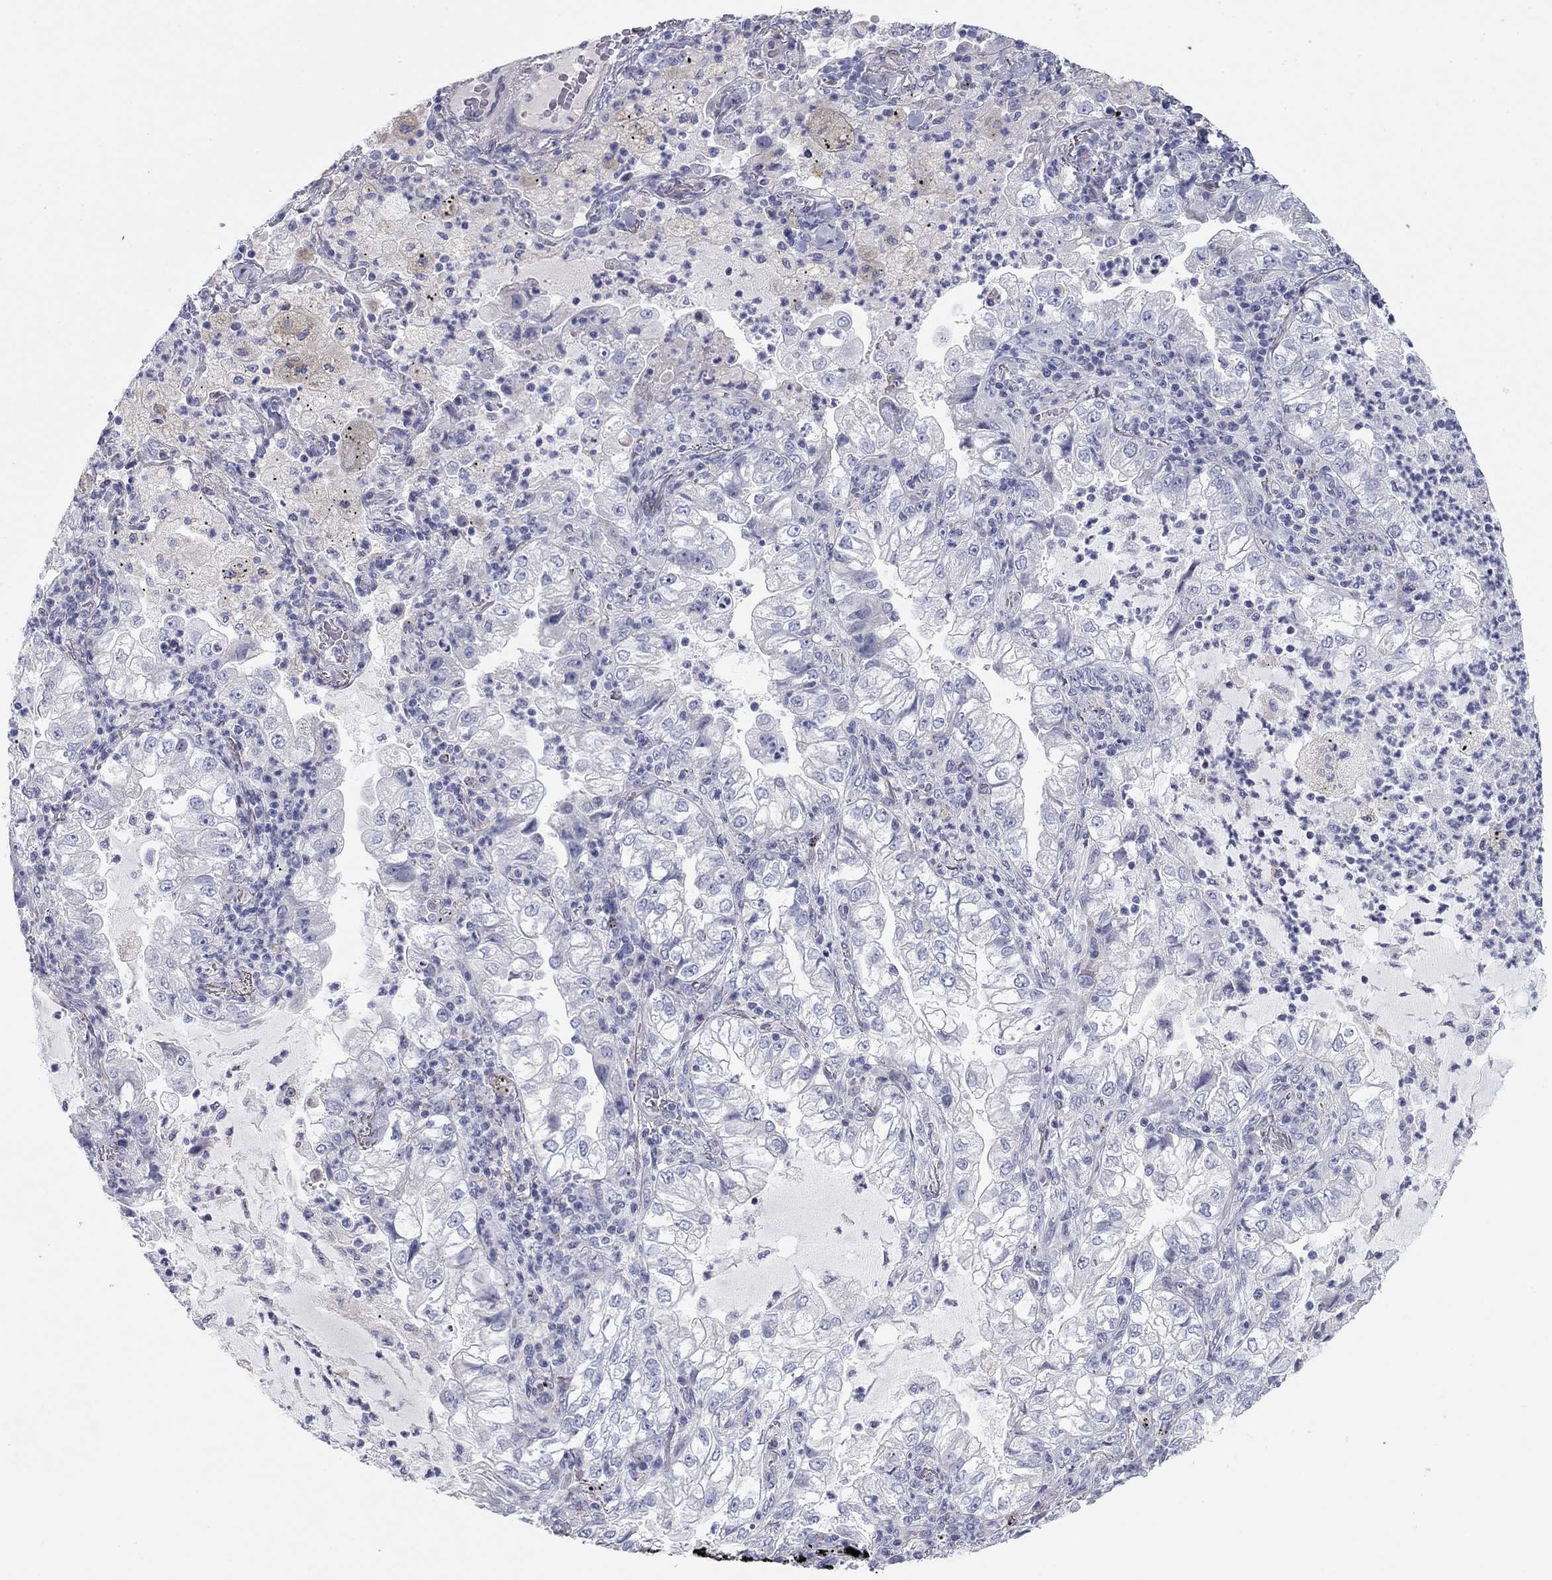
{"staining": {"intensity": "negative", "quantity": "none", "location": "none"}, "tissue": "lung cancer", "cell_type": "Tumor cells", "image_type": "cancer", "snomed": [{"axis": "morphology", "description": "Adenocarcinoma, NOS"}, {"axis": "topography", "description": "Lung"}], "caption": "This is an immunohistochemistry histopathology image of lung cancer (adenocarcinoma). There is no staining in tumor cells.", "gene": "SEPTIN3", "patient": {"sex": "female", "age": 73}}